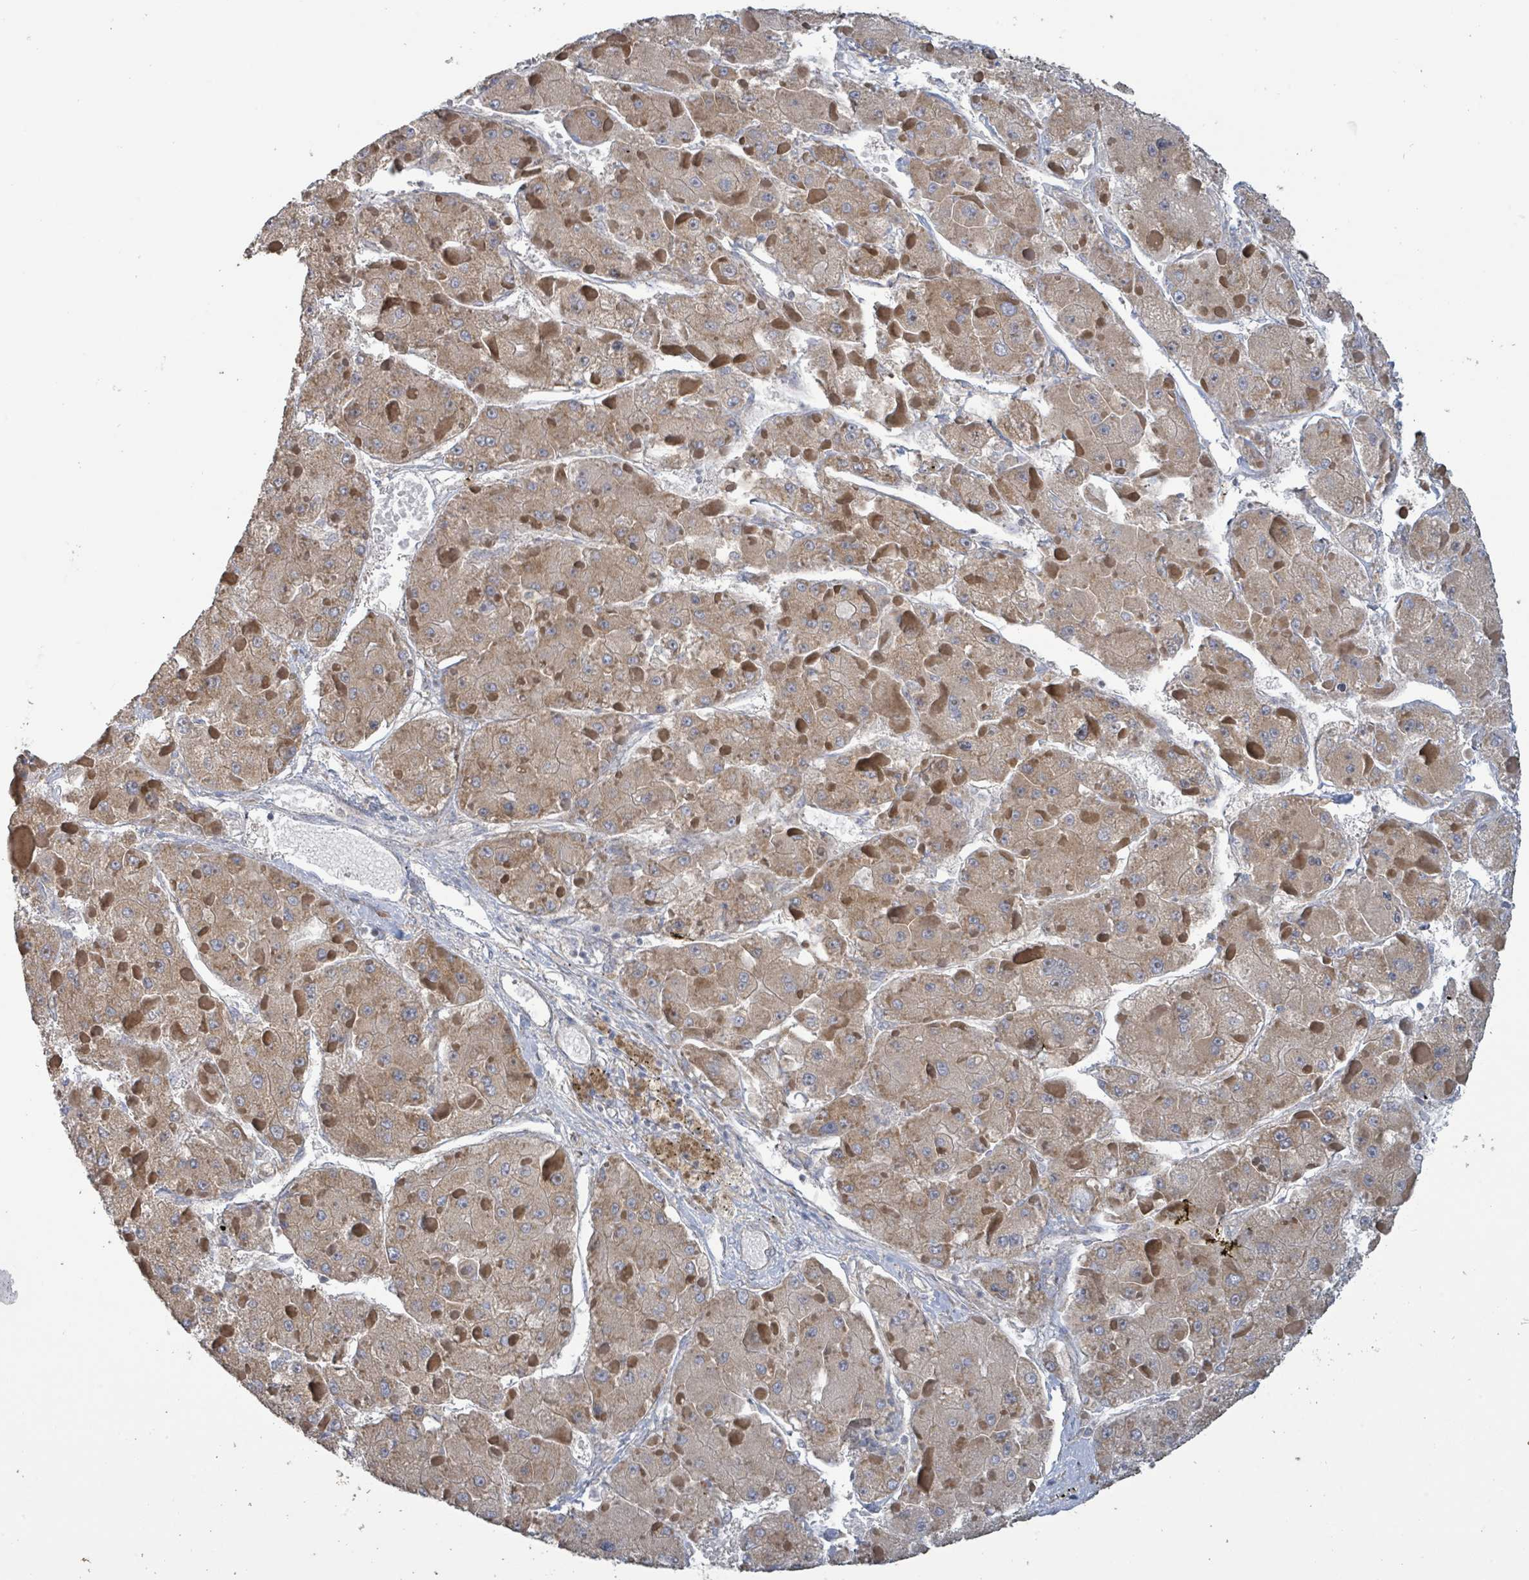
{"staining": {"intensity": "weak", "quantity": ">75%", "location": "cytoplasmic/membranous"}, "tissue": "liver cancer", "cell_type": "Tumor cells", "image_type": "cancer", "snomed": [{"axis": "morphology", "description": "Carcinoma, Hepatocellular, NOS"}, {"axis": "topography", "description": "Liver"}], "caption": "Weak cytoplasmic/membranous positivity is appreciated in about >75% of tumor cells in hepatocellular carcinoma (liver).", "gene": "RPL32", "patient": {"sex": "female", "age": 73}}